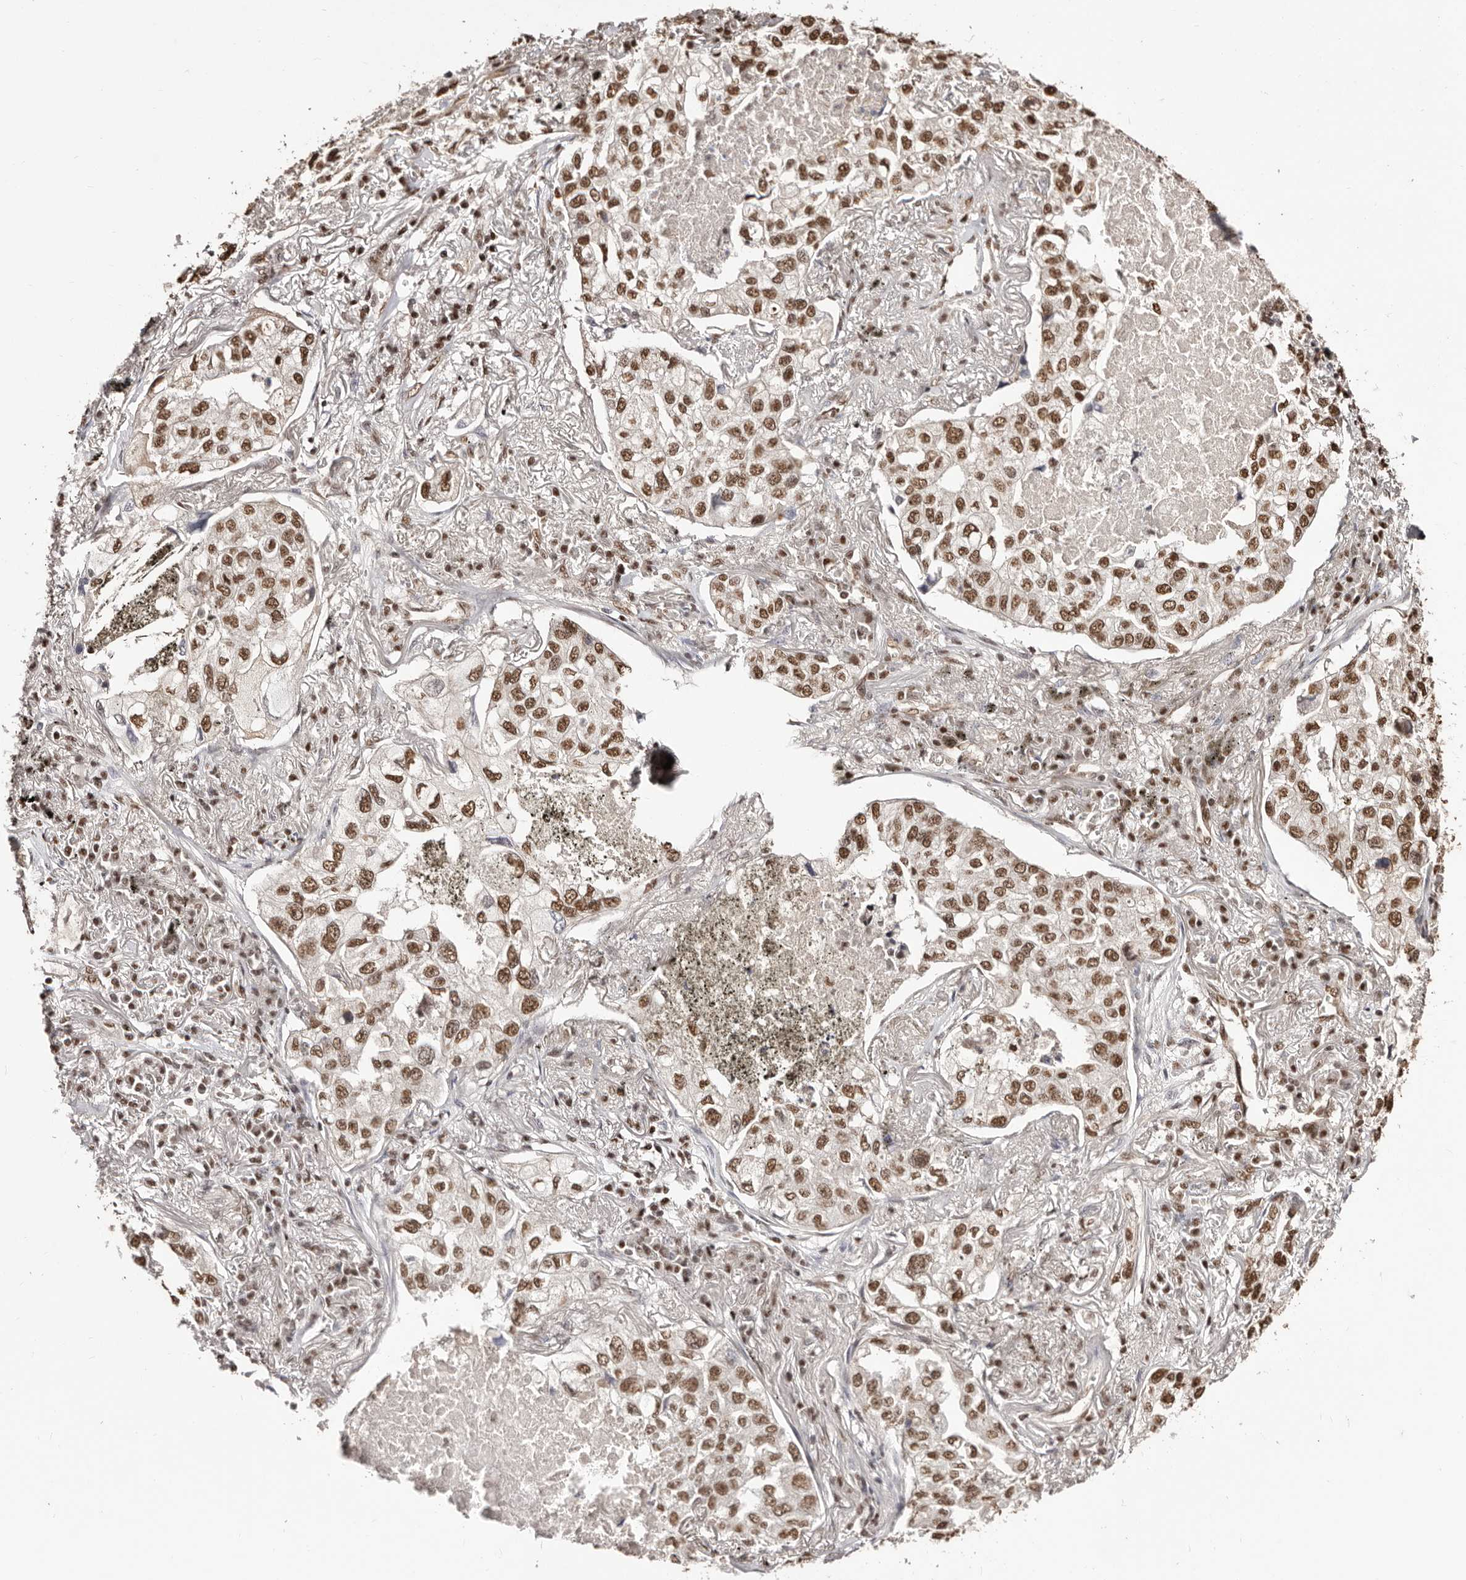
{"staining": {"intensity": "moderate", "quantity": ">75%", "location": "nuclear"}, "tissue": "lung cancer", "cell_type": "Tumor cells", "image_type": "cancer", "snomed": [{"axis": "morphology", "description": "Adenocarcinoma, NOS"}, {"axis": "topography", "description": "Lung"}], "caption": "This micrograph shows adenocarcinoma (lung) stained with IHC to label a protein in brown. The nuclear of tumor cells show moderate positivity for the protein. Nuclei are counter-stained blue.", "gene": "BICRAL", "patient": {"sex": "male", "age": 65}}